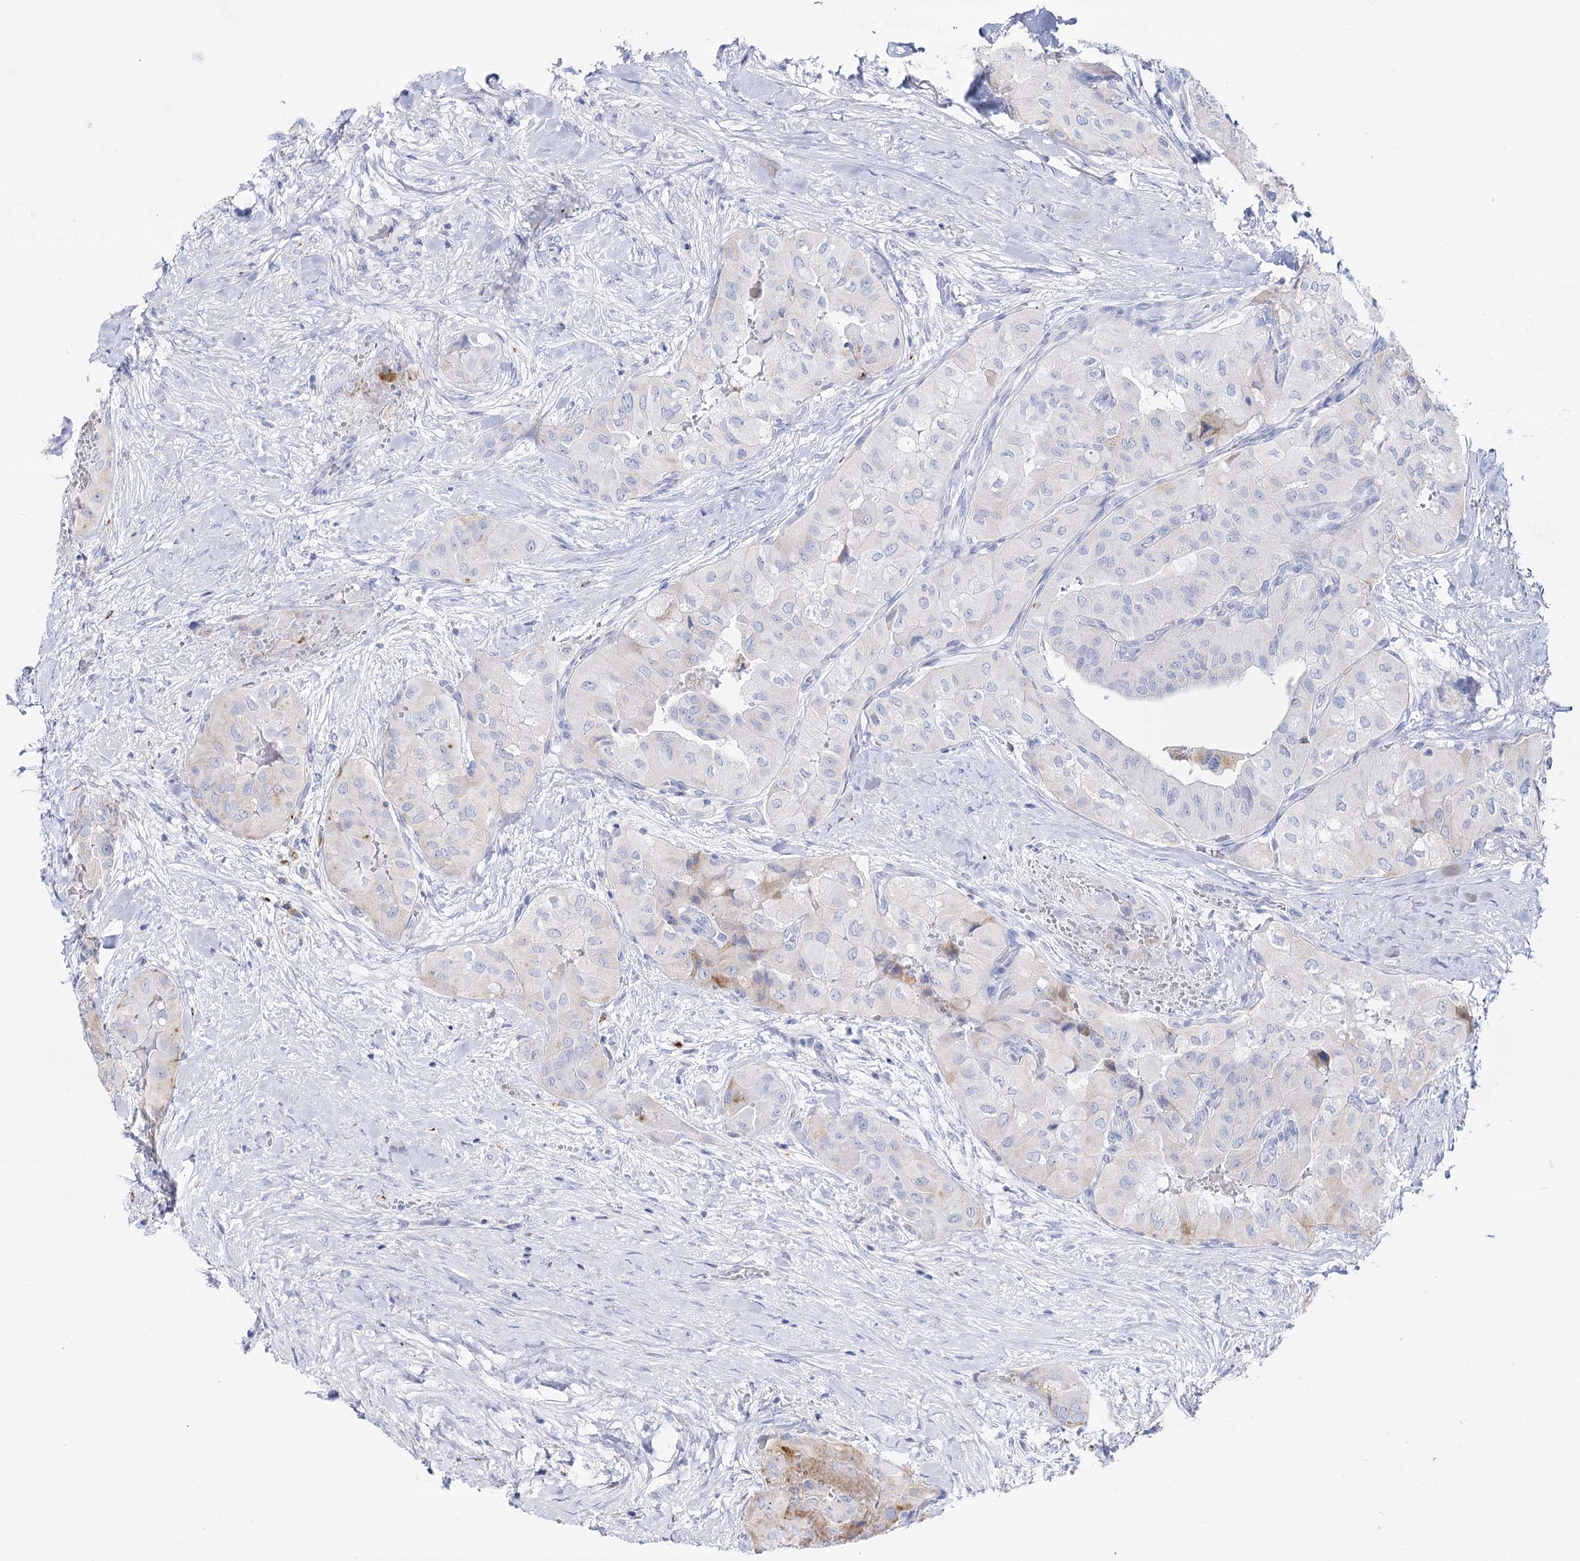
{"staining": {"intensity": "negative", "quantity": "none", "location": "none"}, "tissue": "thyroid cancer", "cell_type": "Tumor cells", "image_type": "cancer", "snomed": [{"axis": "morphology", "description": "Papillary adenocarcinoma, NOS"}, {"axis": "topography", "description": "Thyroid gland"}], "caption": "Immunohistochemistry (IHC) micrograph of human thyroid cancer (papillary adenocarcinoma) stained for a protein (brown), which exhibits no staining in tumor cells.", "gene": "SLC3A1", "patient": {"sex": "female", "age": 59}}